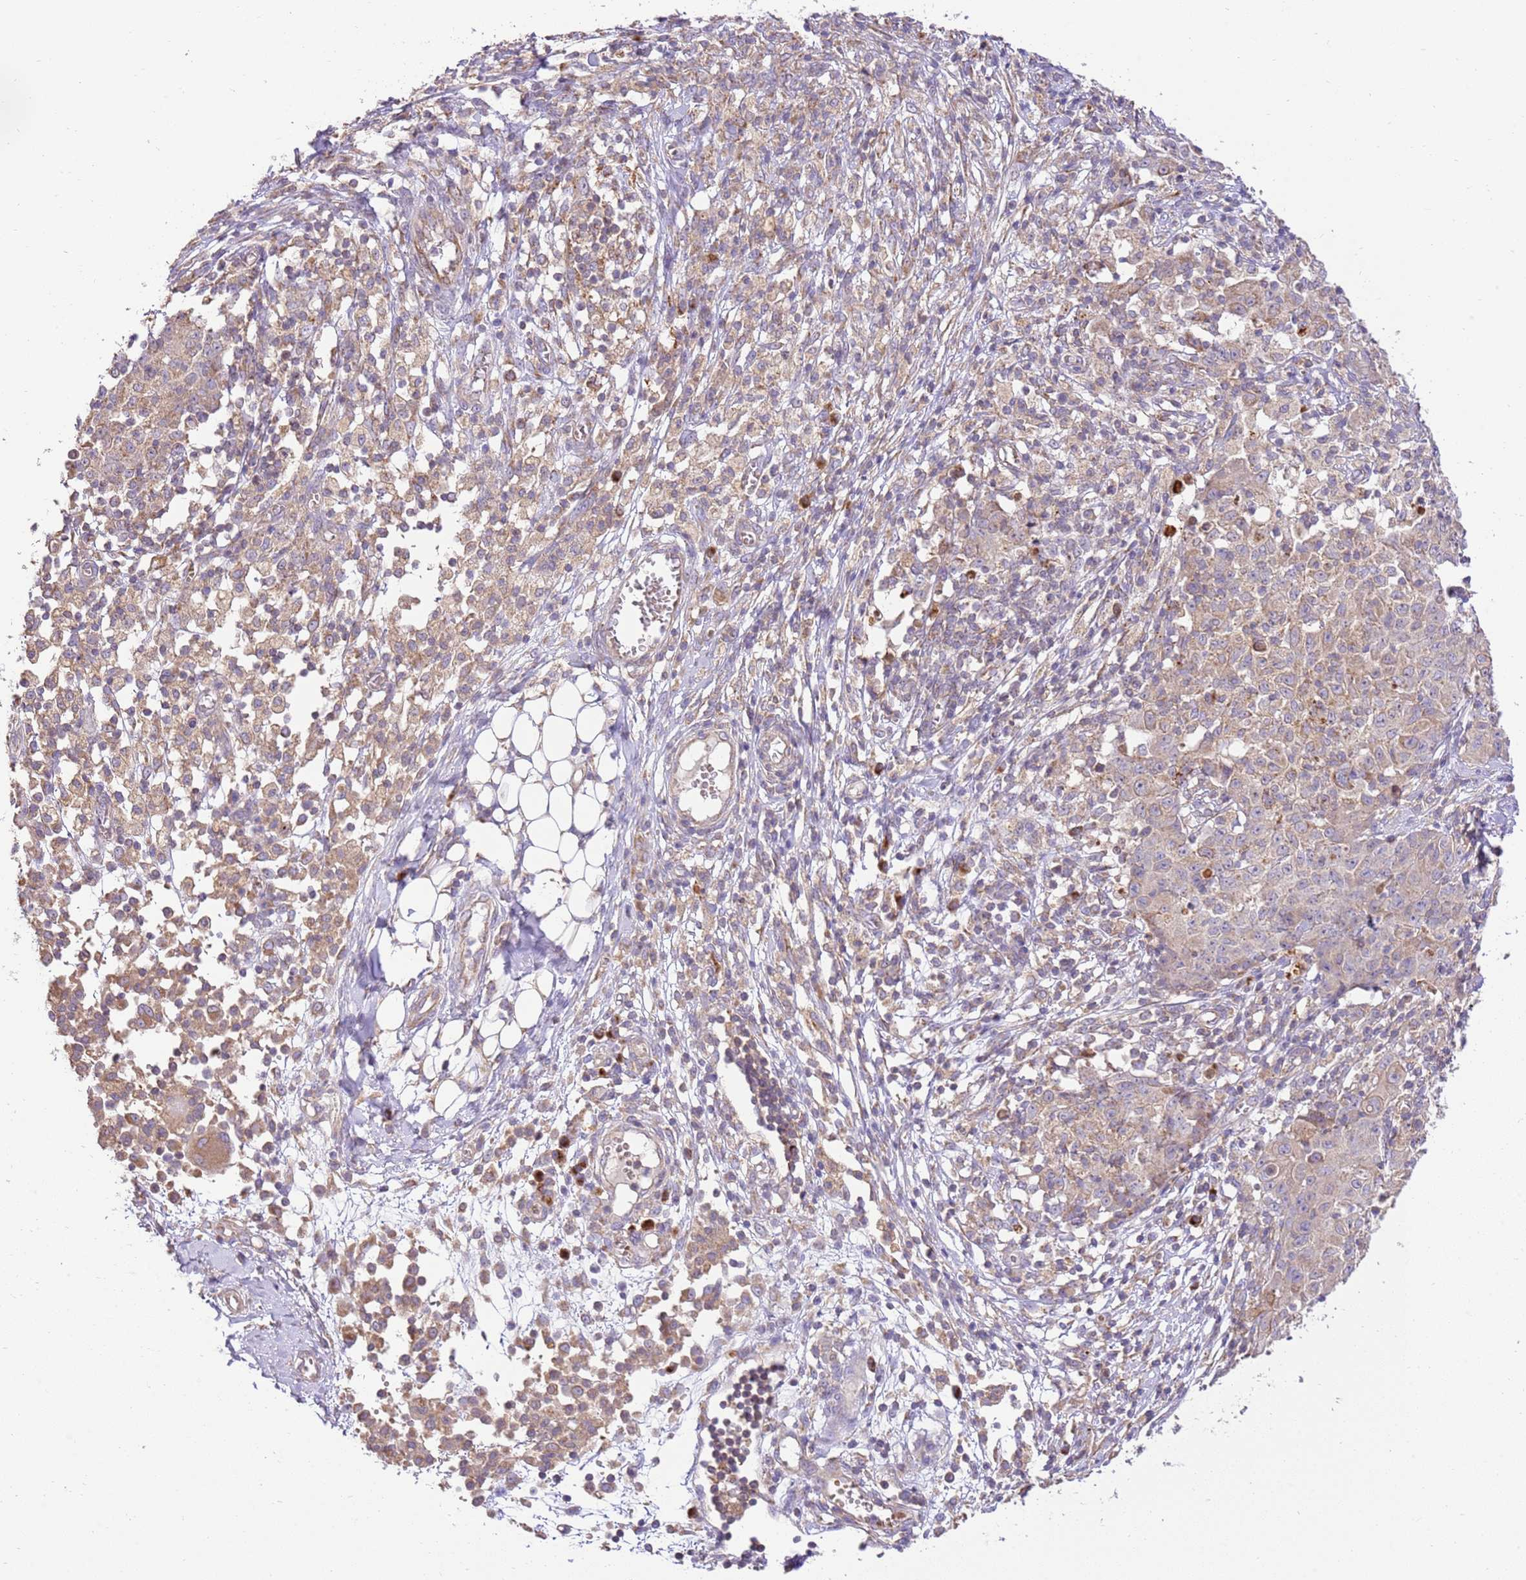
{"staining": {"intensity": "weak", "quantity": ">75%", "location": "cytoplasmic/membranous"}, "tissue": "ovarian cancer", "cell_type": "Tumor cells", "image_type": "cancer", "snomed": [{"axis": "morphology", "description": "Carcinoma, endometroid"}, {"axis": "topography", "description": "Ovary"}], "caption": "Ovarian cancer stained with a brown dye reveals weak cytoplasmic/membranous positive positivity in about >75% of tumor cells.", "gene": "SPATA2L", "patient": {"sex": "female", "age": 42}}